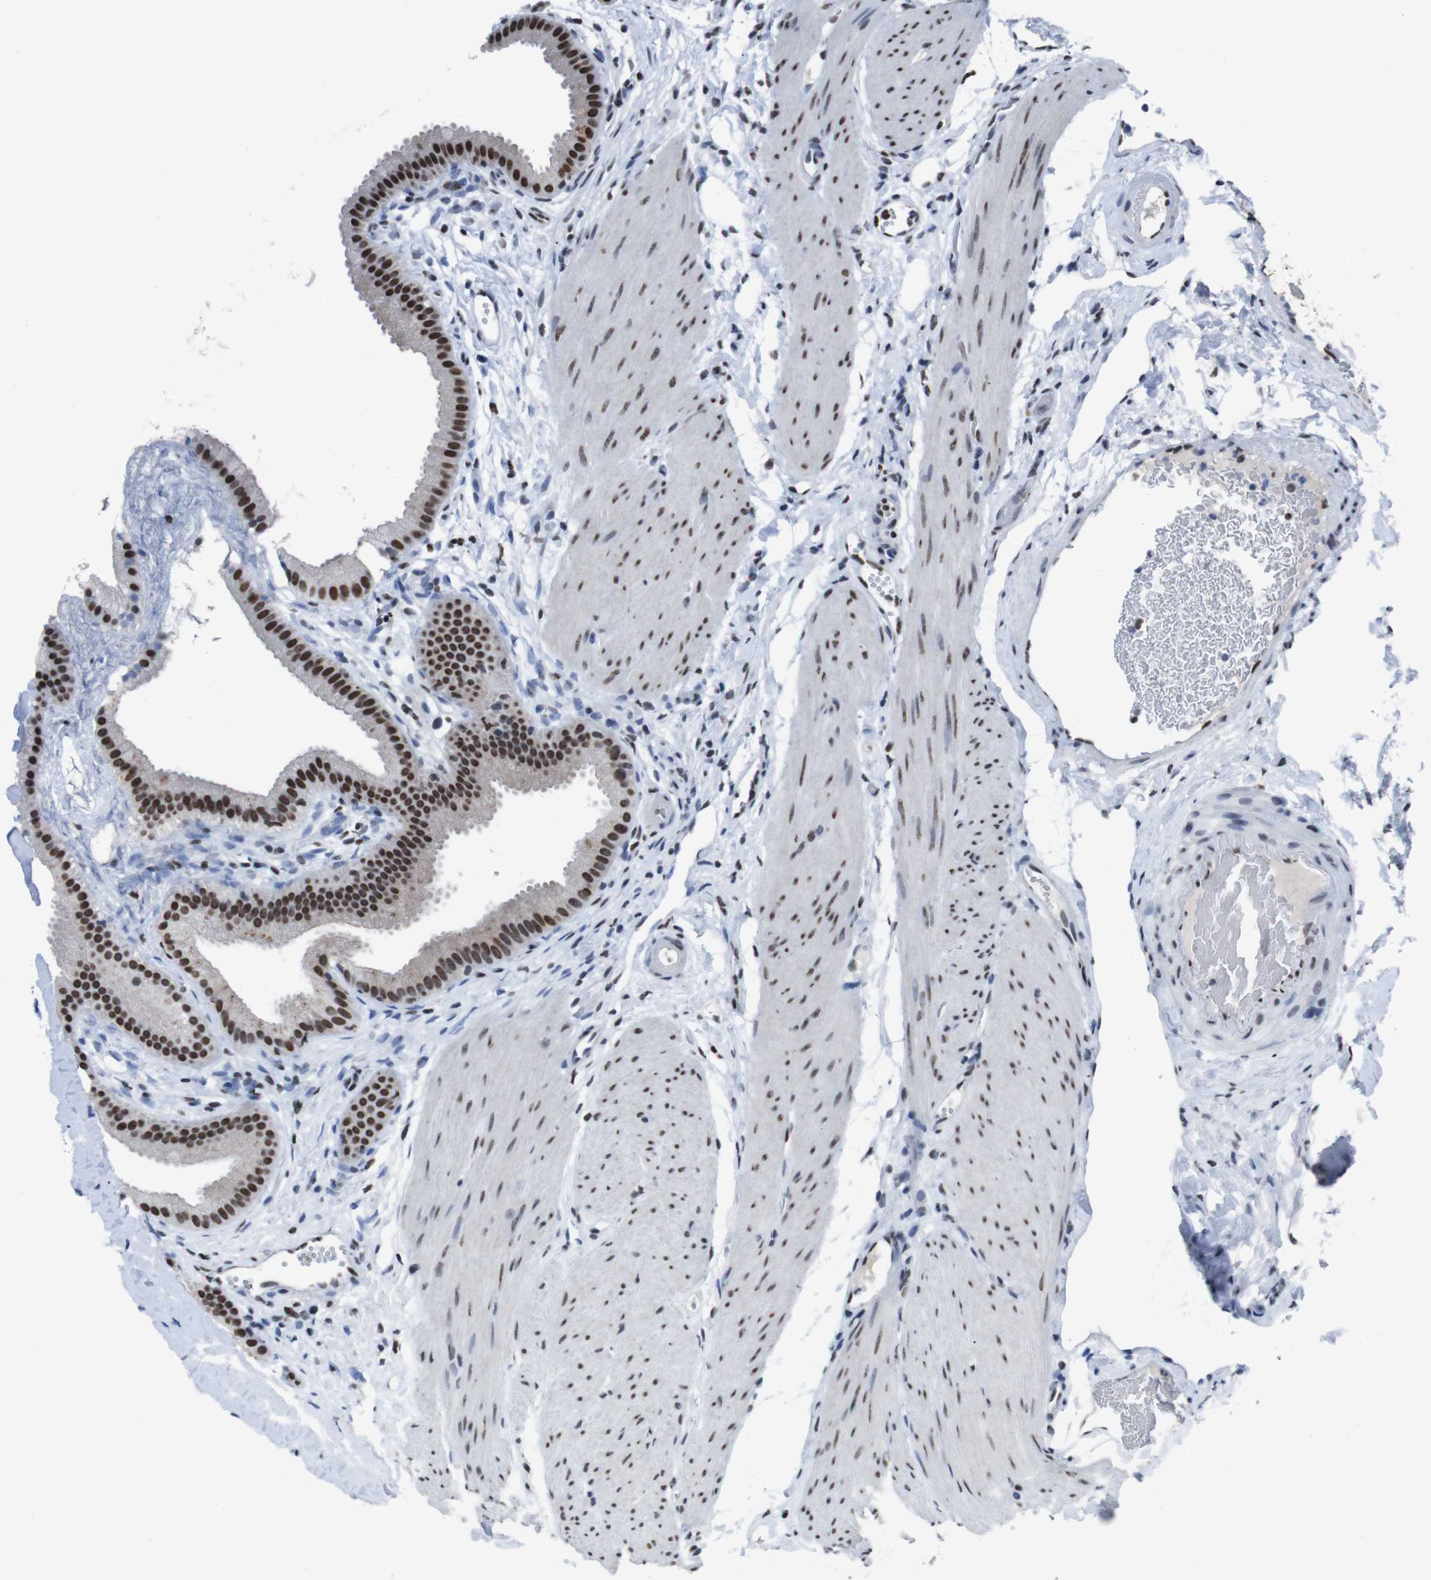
{"staining": {"intensity": "strong", "quantity": ">75%", "location": "nuclear"}, "tissue": "gallbladder", "cell_type": "Glandular cells", "image_type": "normal", "snomed": [{"axis": "morphology", "description": "Normal tissue, NOS"}, {"axis": "topography", "description": "Gallbladder"}], "caption": "This is a micrograph of immunohistochemistry (IHC) staining of unremarkable gallbladder, which shows strong positivity in the nuclear of glandular cells.", "gene": "PIP4P2", "patient": {"sex": "female", "age": 64}}